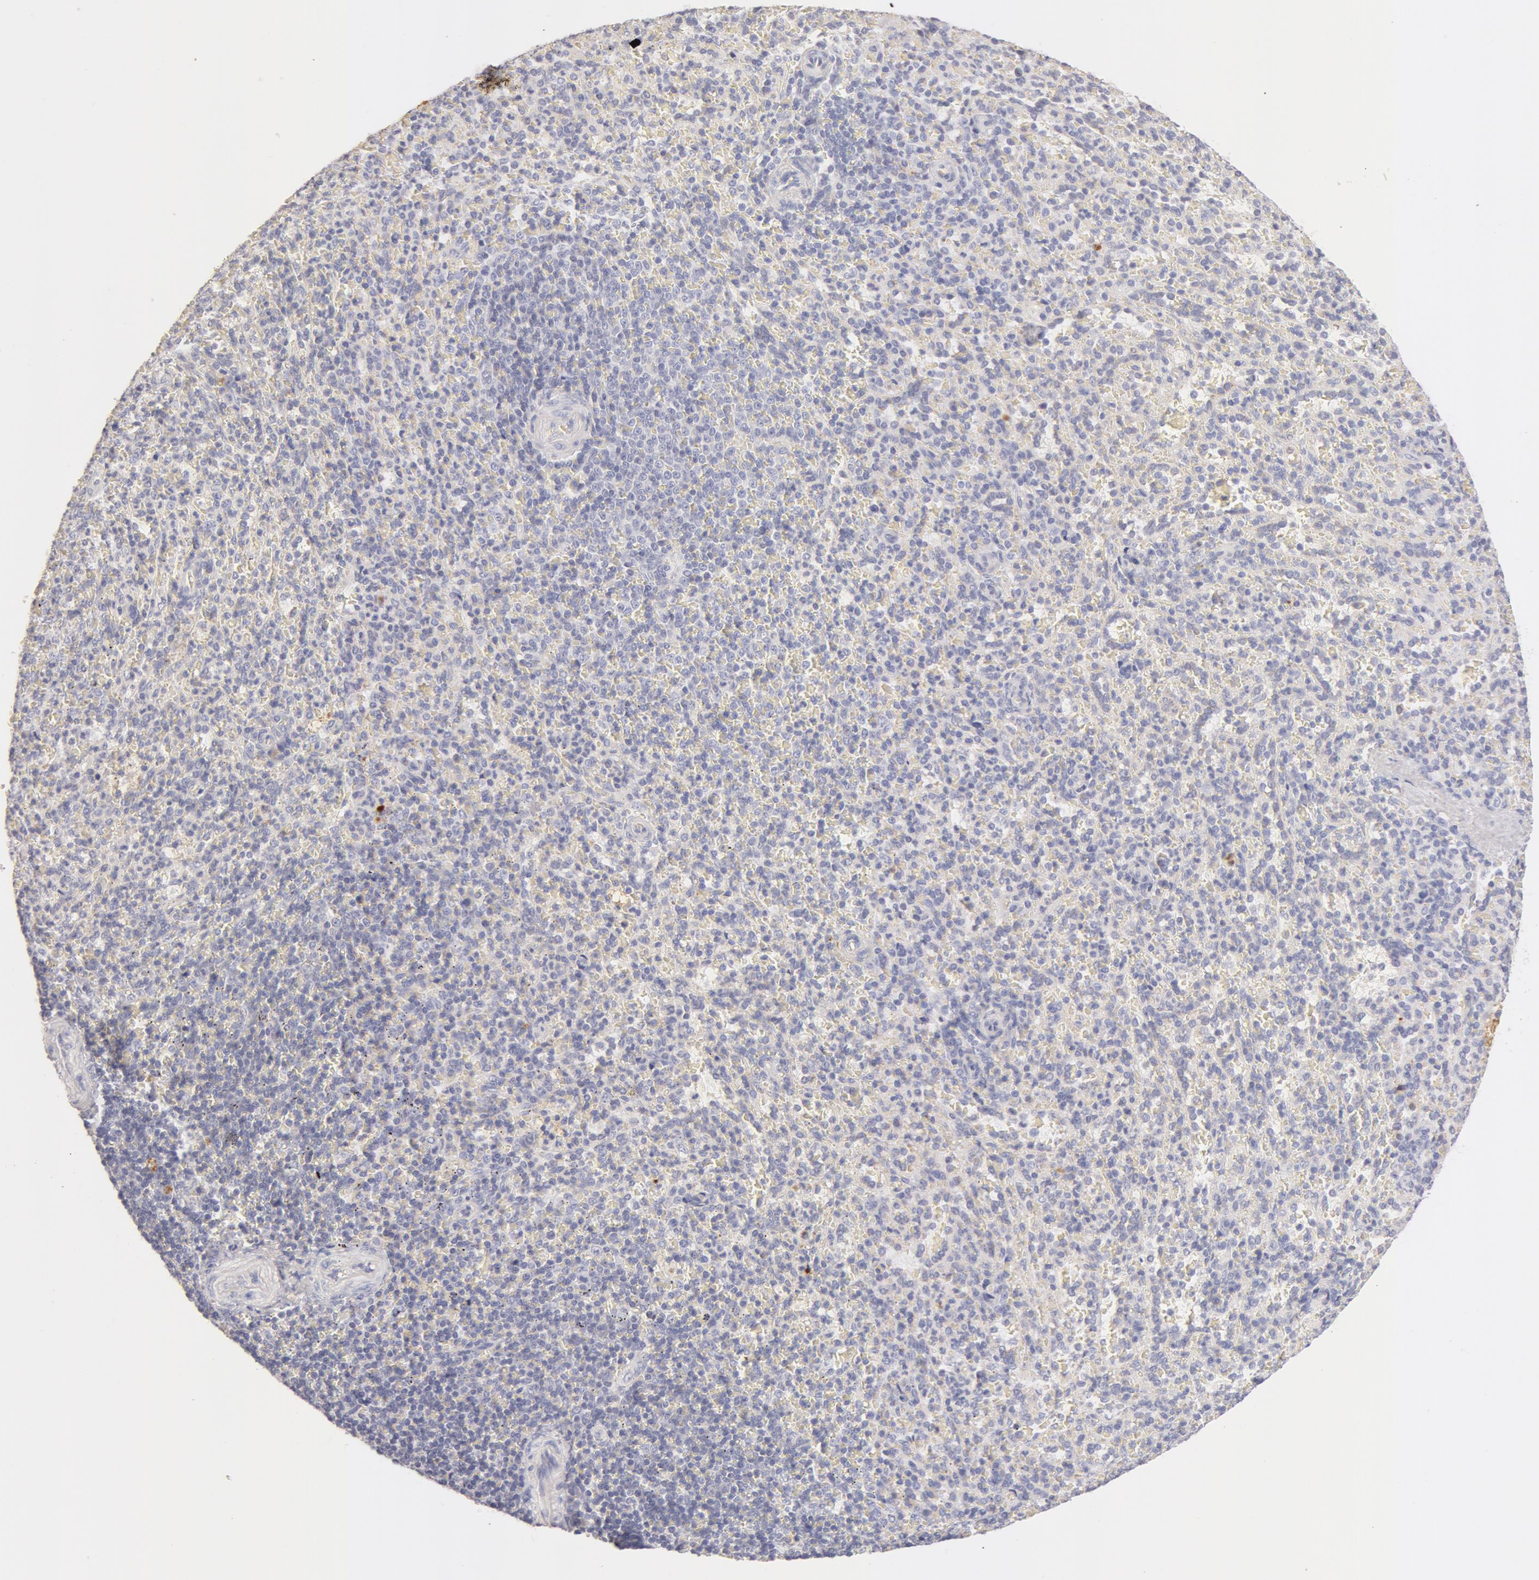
{"staining": {"intensity": "negative", "quantity": "none", "location": "none"}, "tissue": "spleen", "cell_type": "Cells in red pulp", "image_type": "normal", "snomed": [{"axis": "morphology", "description": "Normal tissue, NOS"}, {"axis": "topography", "description": "Spleen"}], "caption": "High power microscopy micrograph of an immunohistochemistry histopathology image of unremarkable spleen, revealing no significant staining in cells in red pulp.", "gene": "GC", "patient": {"sex": "female", "age": 21}}